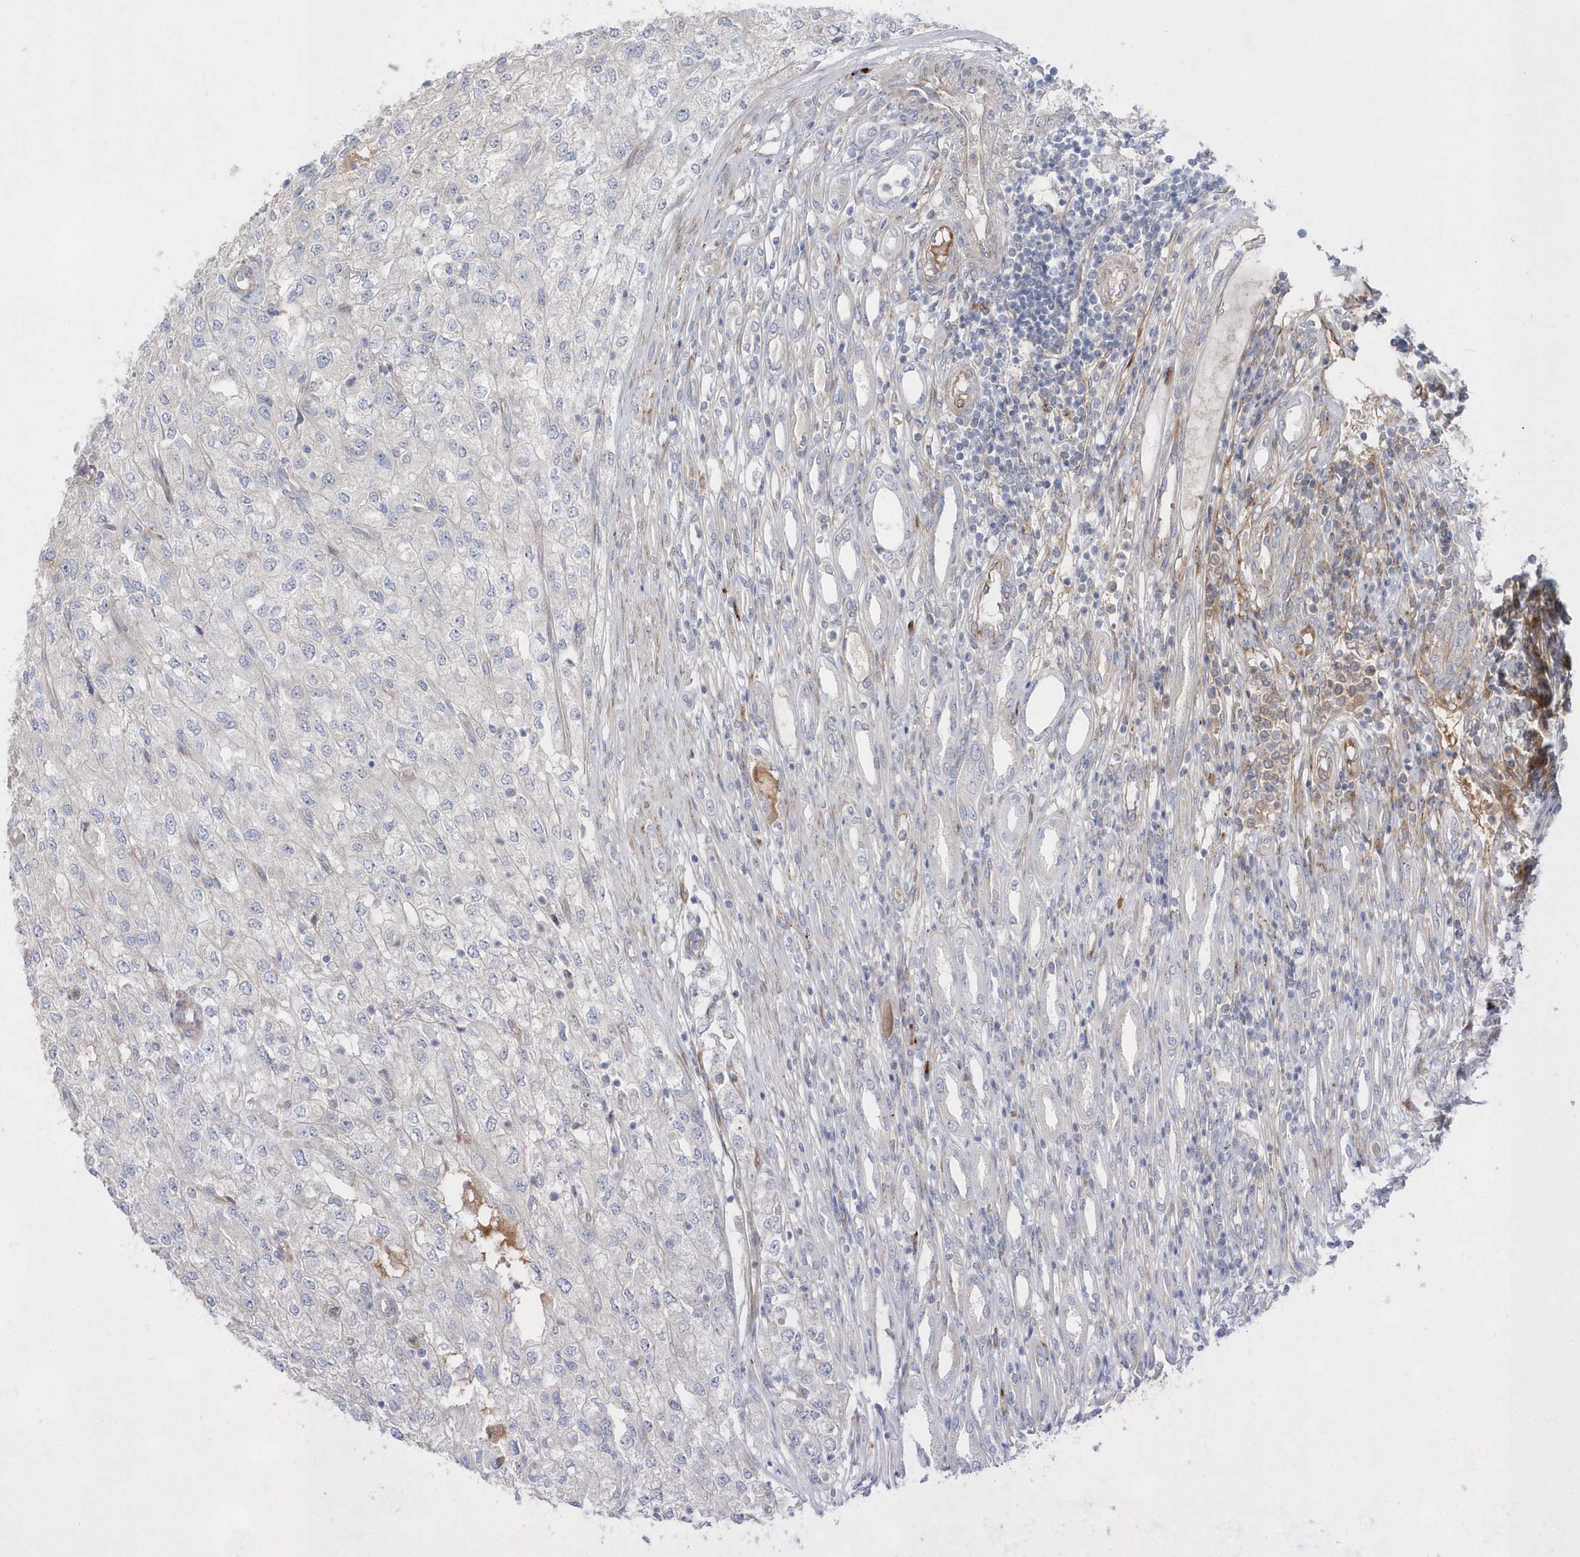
{"staining": {"intensity": "negative", "quantity": "none", "location": "none"}, "tissue": "renal cancer", "cell_type": "Tumor cells", "image_type": "cancer", "snomed": [{"axis": "morphology", "description": "Adenocarcinoma, NOS"}, {"axis": "topography", "description": "Kidney"}], "caption": "An immunohistochemistry micrograph of renal cancer (adenocarcinoma) is shown. There is no staining in tumor cells of renal cancer (adenocarcinoma).", "gene": "TMEM132B", "patient": {"sex": "female", "age": 54}}